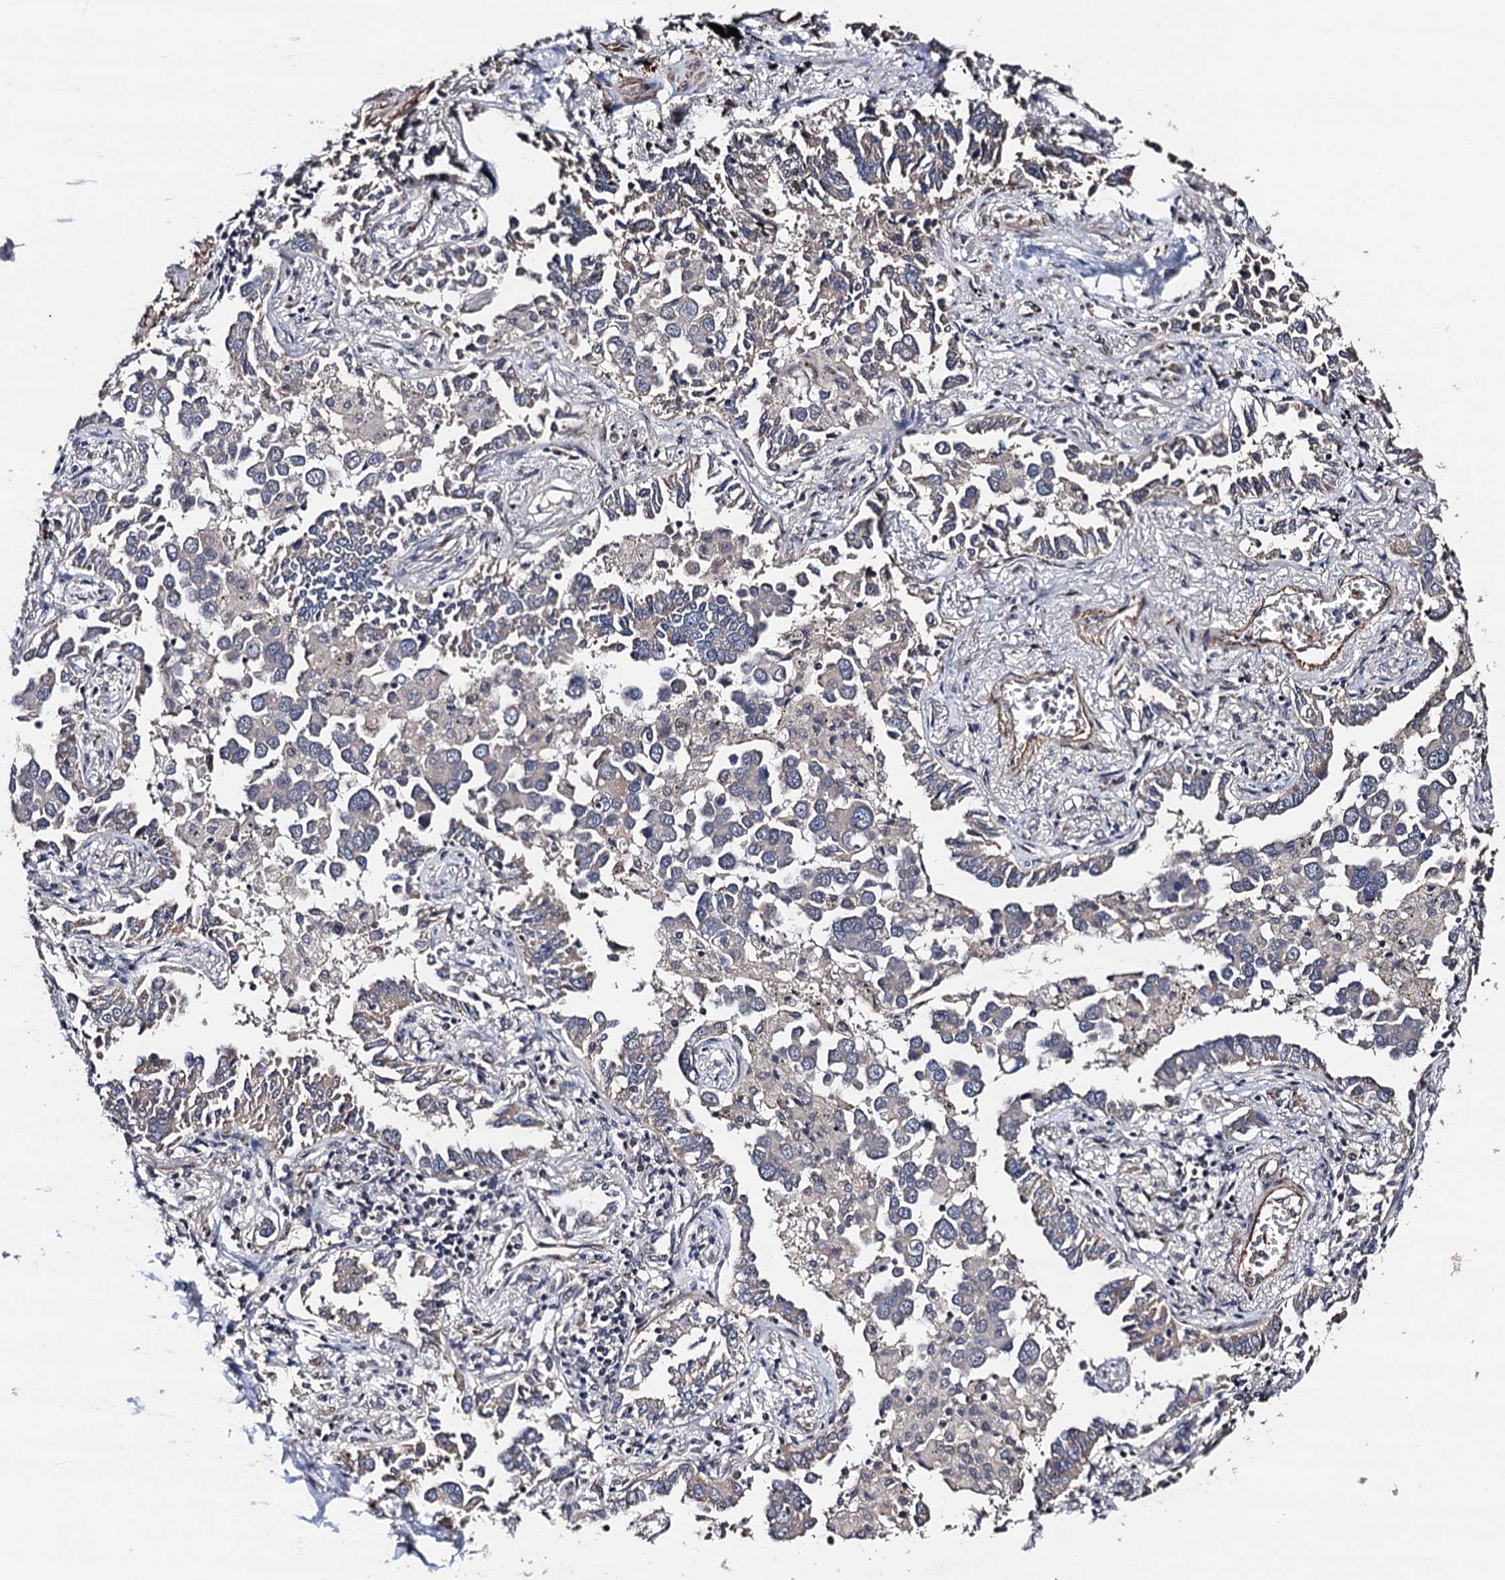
{"staining": {"intensity": "negative", "quantity": "none", "location": "none"}, "tissue": "lung cancer", "cell_type": "Tumor cells", "image_type": "cancer", "snomed": [{"axis": "morphology", "description": "Adenocarcinoma, NOS"}, {"axis": "topography", "description": "Lung"}], "caption": "Immunohistochemistry micrograph of adenocarcinoma (lung) stained for a protein (brown), which displays no positivity in tumor cells.", "gene": "PPTC7", "patient": {"sex": "male", "age": 67}}